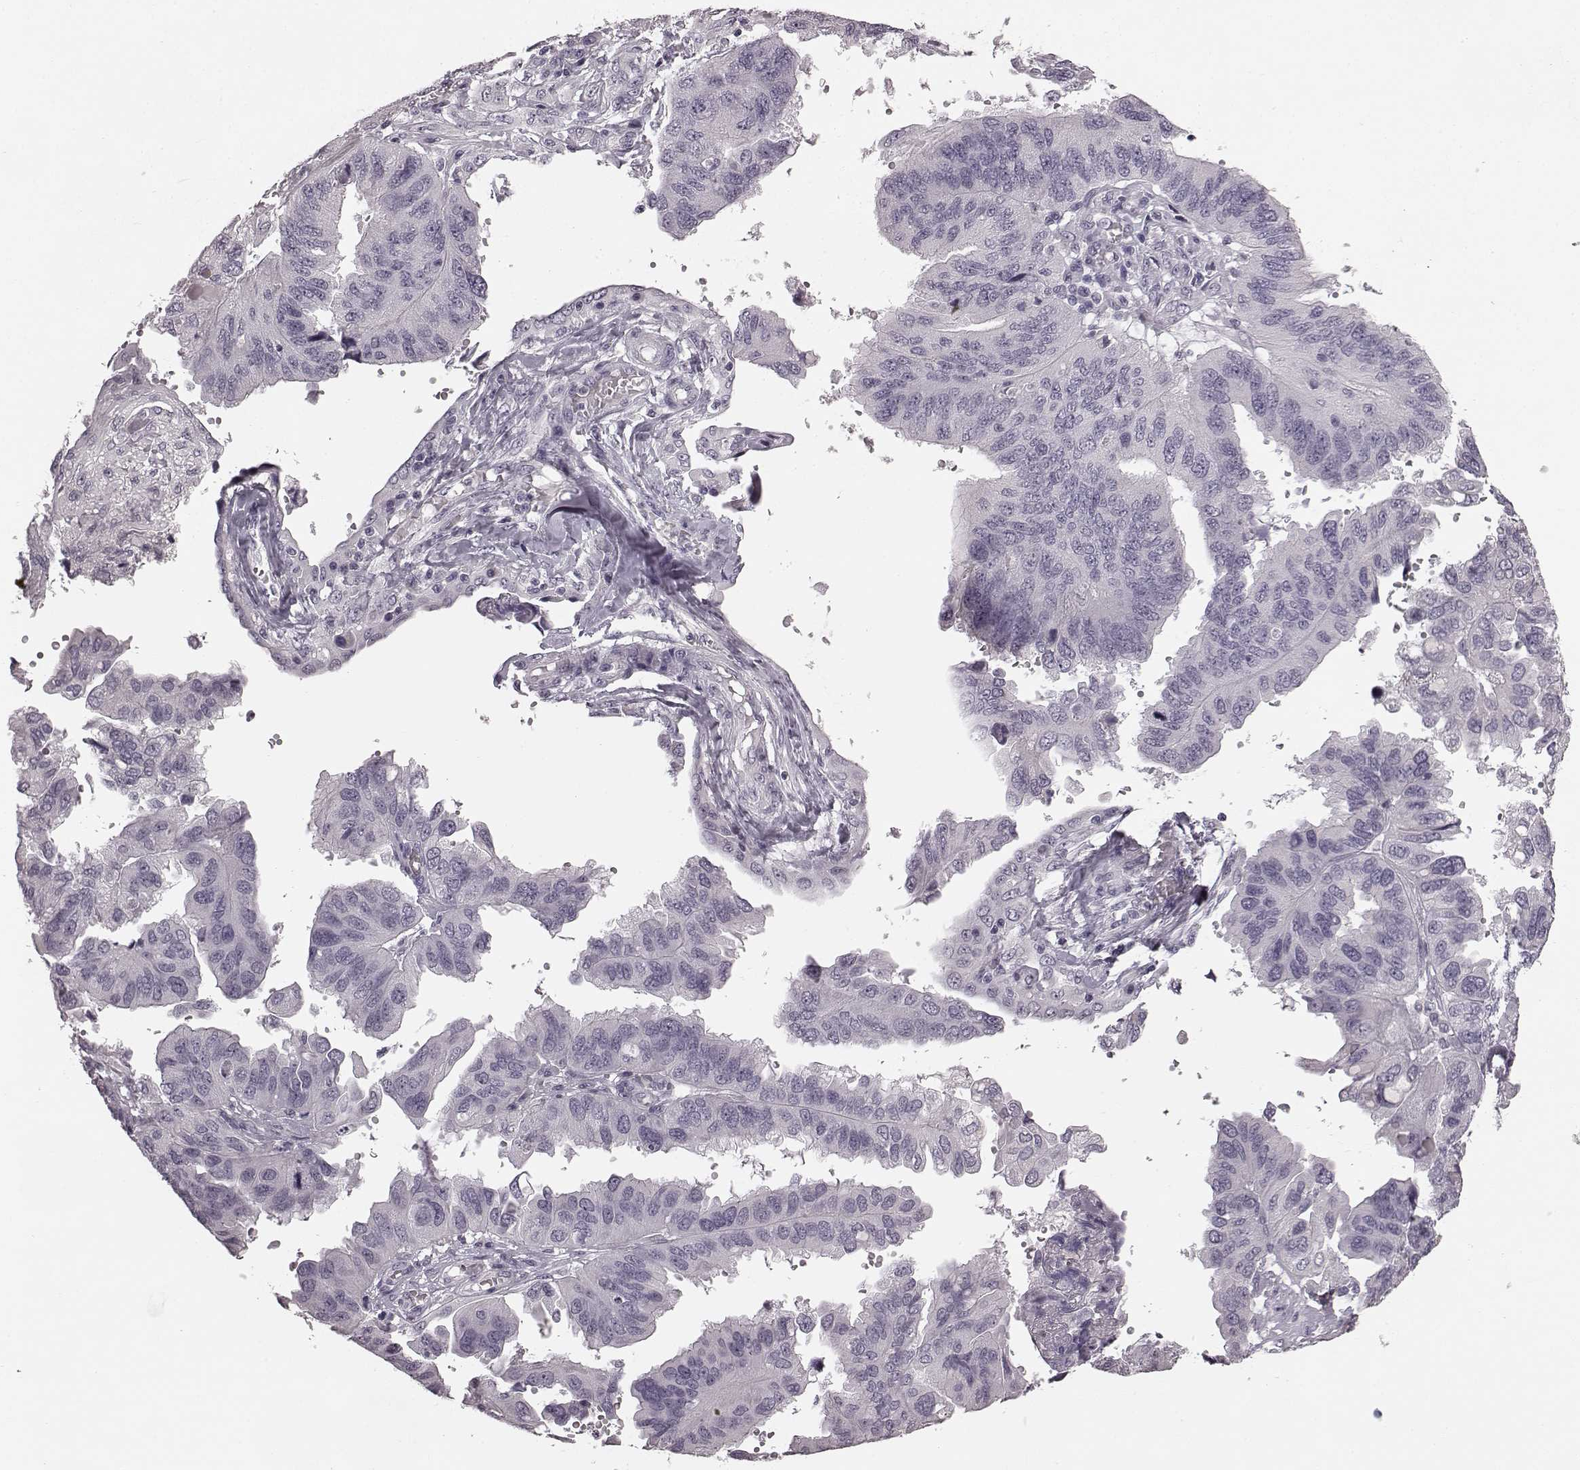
{"staining": {"intensity": "negative", "quantity": "none", "location": "none"}, "tissue": "ovarian cancer", "cell_type": "Tumor cells", "image_type": "cancer", "snomed": [{"axis": "morphology", "description": "Cystadenocarcinoma, serous, NOS"}, {"axis": "topography", "description": "Ovary"}], "caption": "Protein analysis of ovarian cancer (serous cystadenocarcinoma) demonstrates no significant staining in tumor cells.", "gene": "RIT2", "patient": {"sex": "female", "age": 79}}